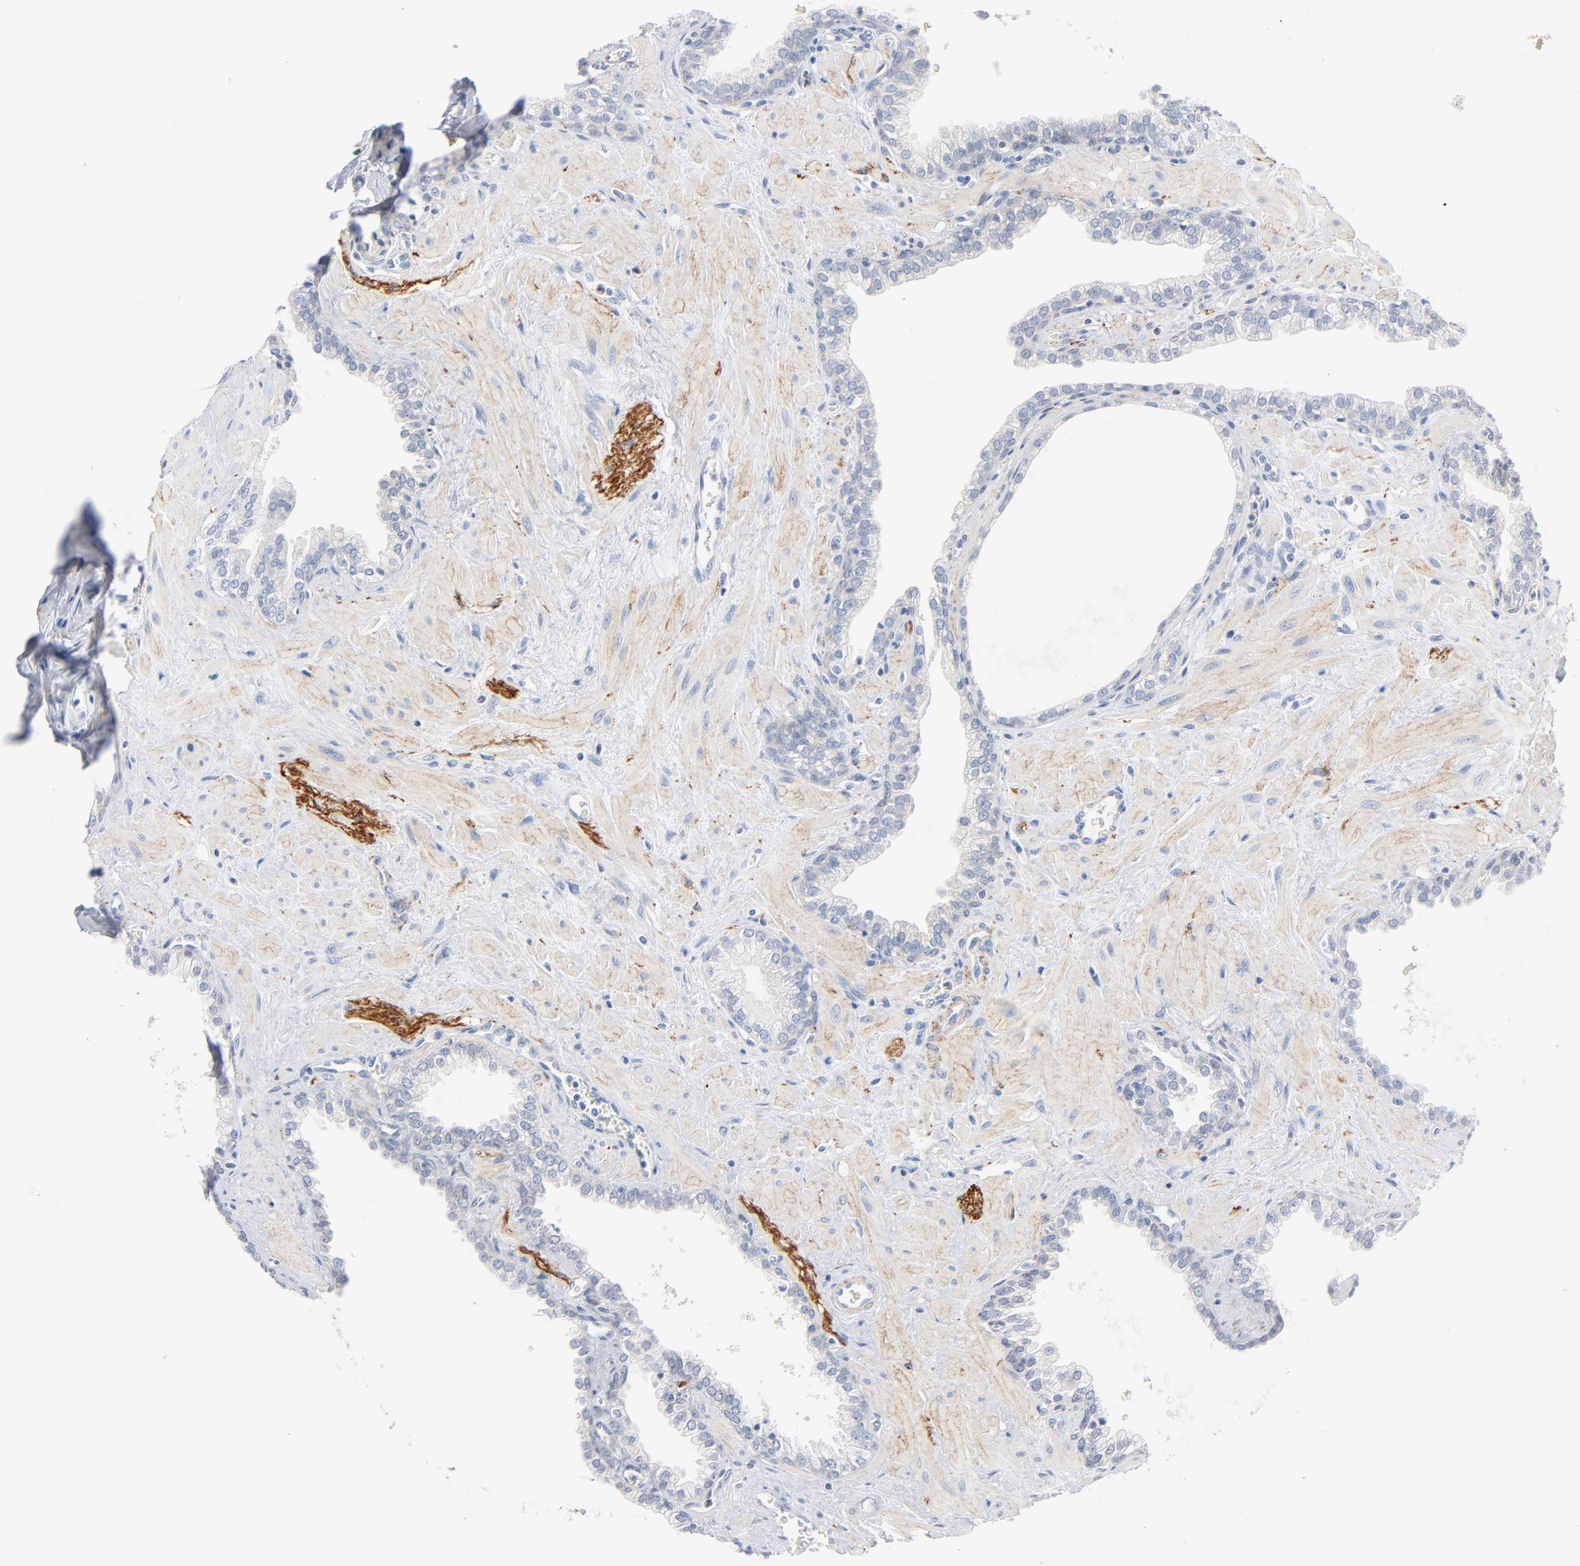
{"staining": {"intensity": "negative", "quantity": "none", "location": "none"}, "tissue": "prostate", "cell_type": "Glandular cells", "image_type": "normal", "snomed": [{"axis": "morphology", "description": "Normal tissue, NOS"}, {"axis": "topography", "description": "Prostate"}], "caption": "Protein analysis of normal prostate exhibits no significant staining in glandular cells. (Brightfield microscopy of DAB (3,3'-diaminobenzidine) immunohistochemistry (IHC) at high magnification).", "gene": "IFT43", "patient": {"sex": "male", "age": 60}}